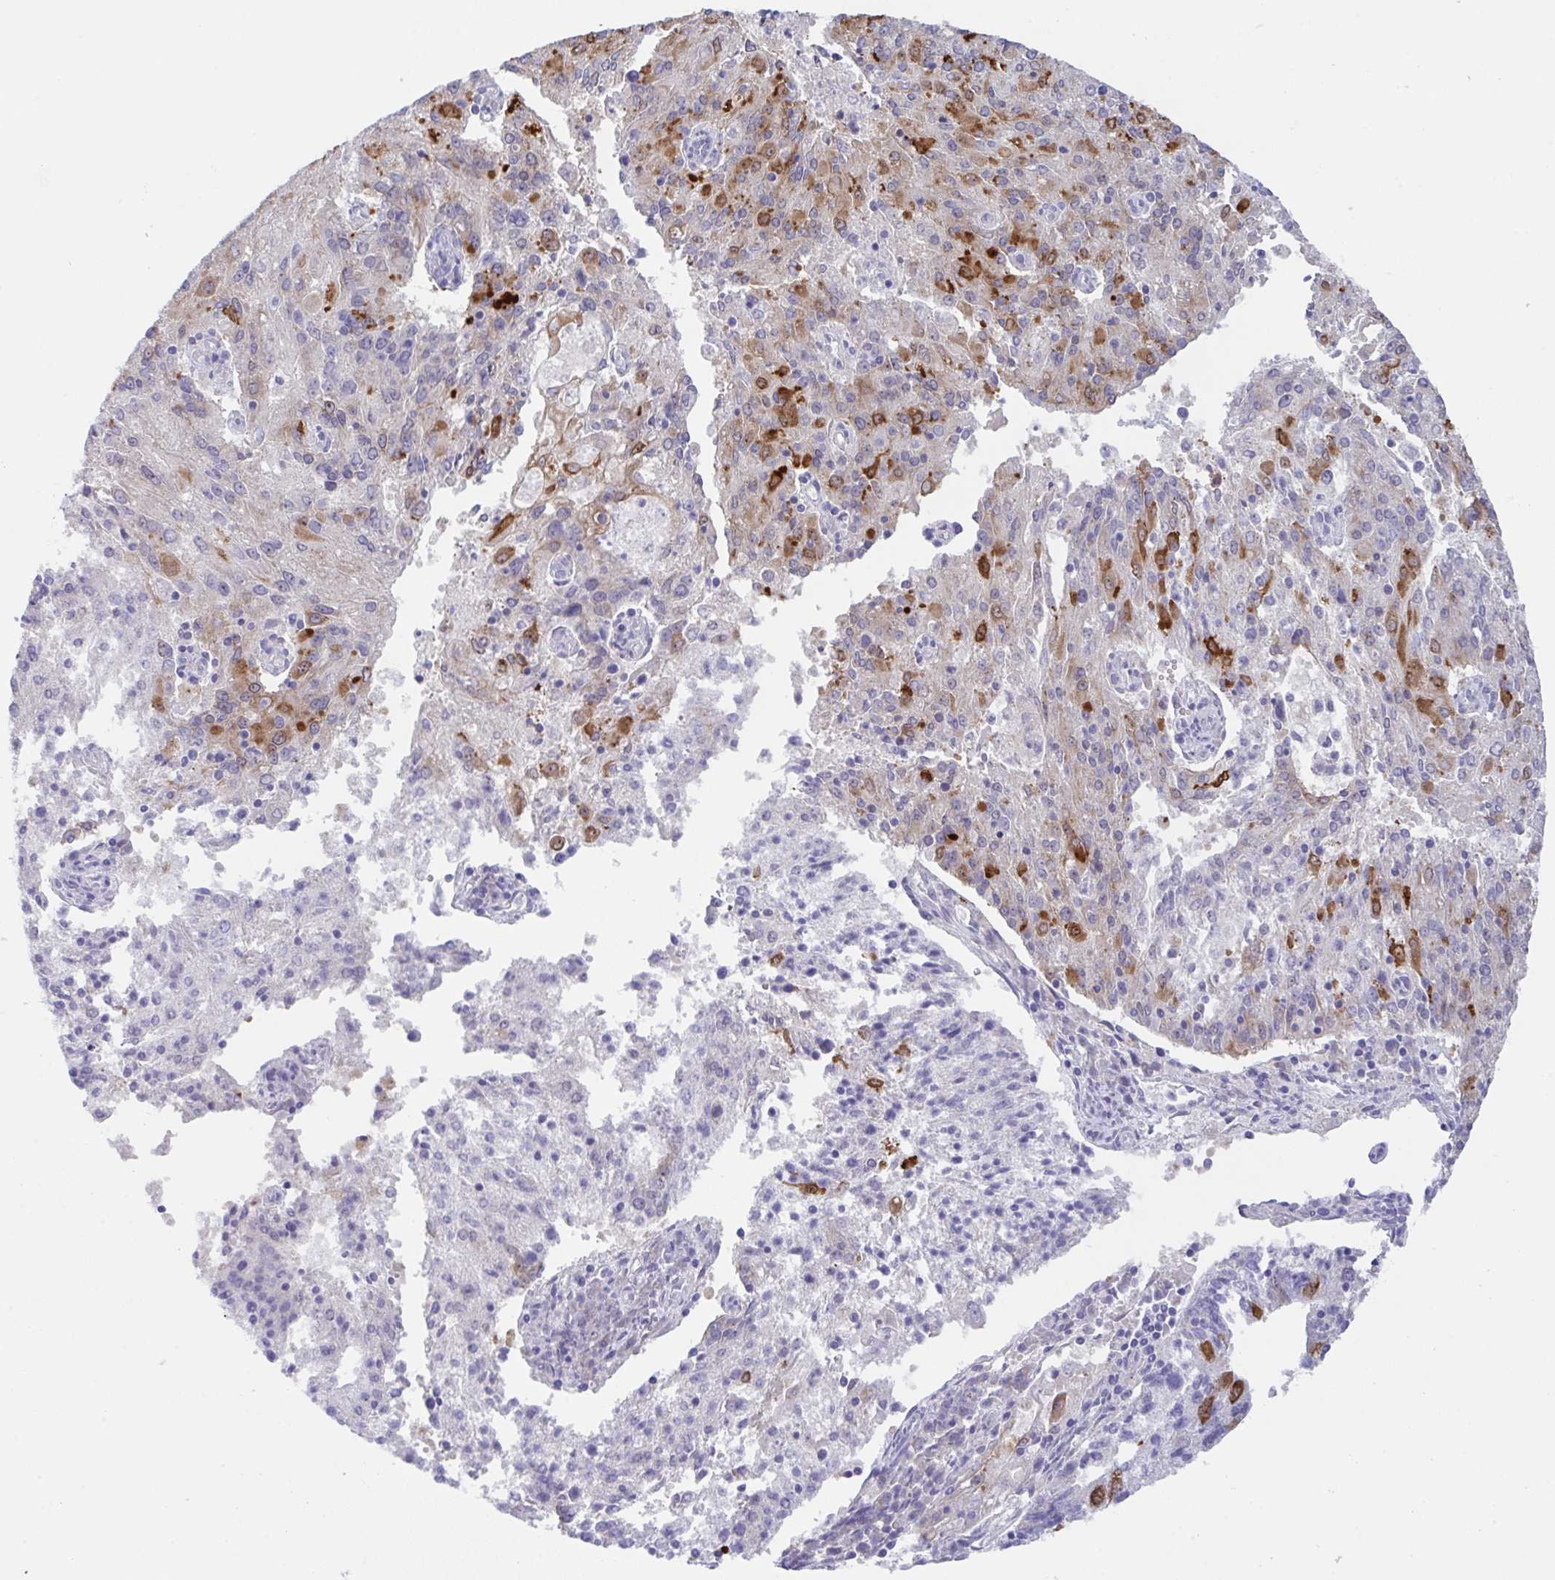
{"staining": {"intensity": "strong", "quantity": "<25%", "location": "cytoplasmic/membranous"}, "tissue": "endometrial cancer", "cell_type": "Tumor cells", "image_type": "cancer", "snomed": [{"axis": "morphology", "description": "Adenocarcinoma, NOS"}, {"axis": "topography", "description": "Endometrium"}], "caption": "Endometrial adenocarcinoma was stained to show a protein in brown. There is medium levels of strong cytoplasmic/membranous staining in approximately <25% of tumor cells.", "gene": "TRAF4", "patient": {"sex": "female", "age": 82}}